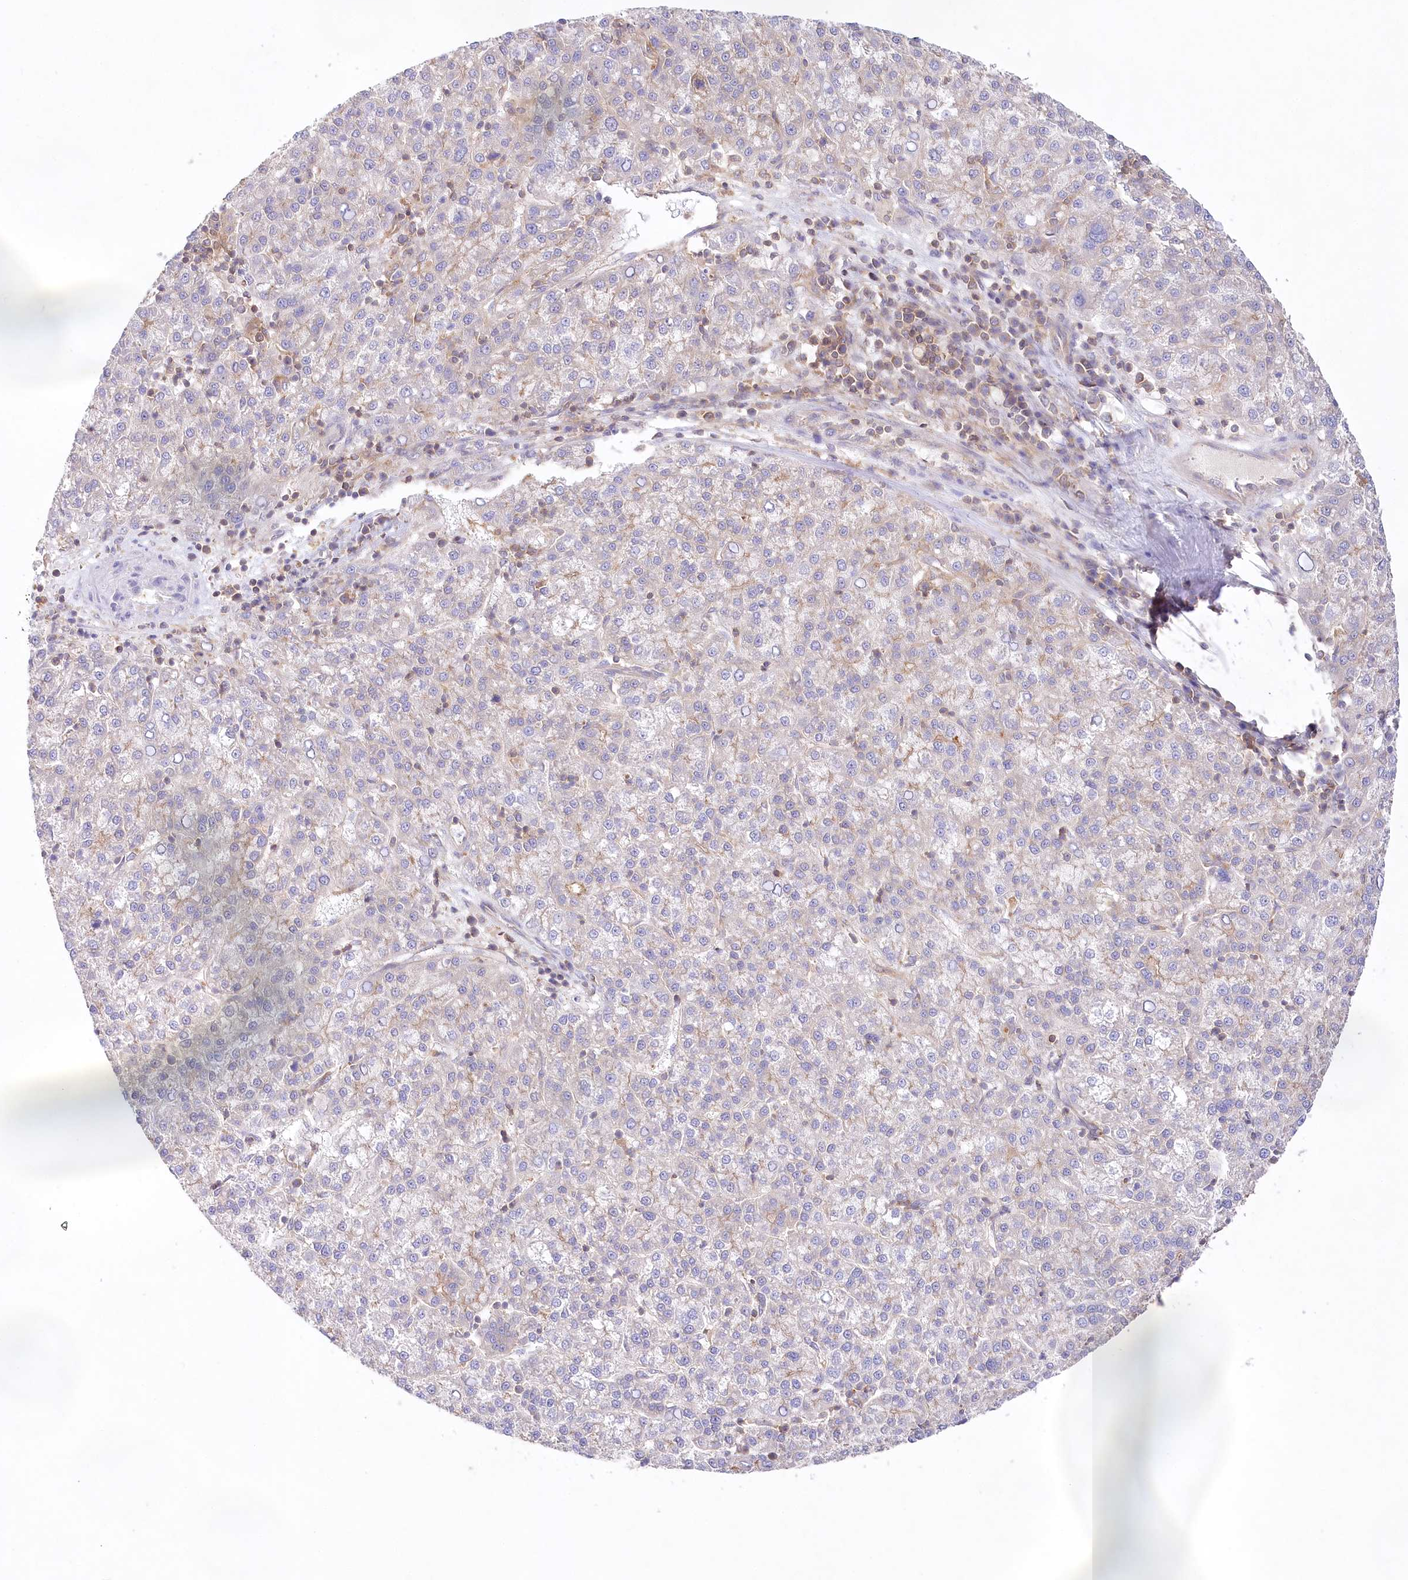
{"staining": {"intensity": "negative", "quantity": "none", "location": "none"}, "tissue": "liver cancer", "cell_type": "Tumor cells", "image_type": "cancer", "snomed": [{"axis": "morphology", "description": "Carcinoma, Hepatocellular, NOS"}, {"axis": "topography", "description": "Liver"}], "caption": "Protein analysis of liver hepatocellular carcinoma exhibits no significant positivity in tumor cells.", "gene": "ABRAXAS2", "patient": {"sex": "female", "age": 58}}